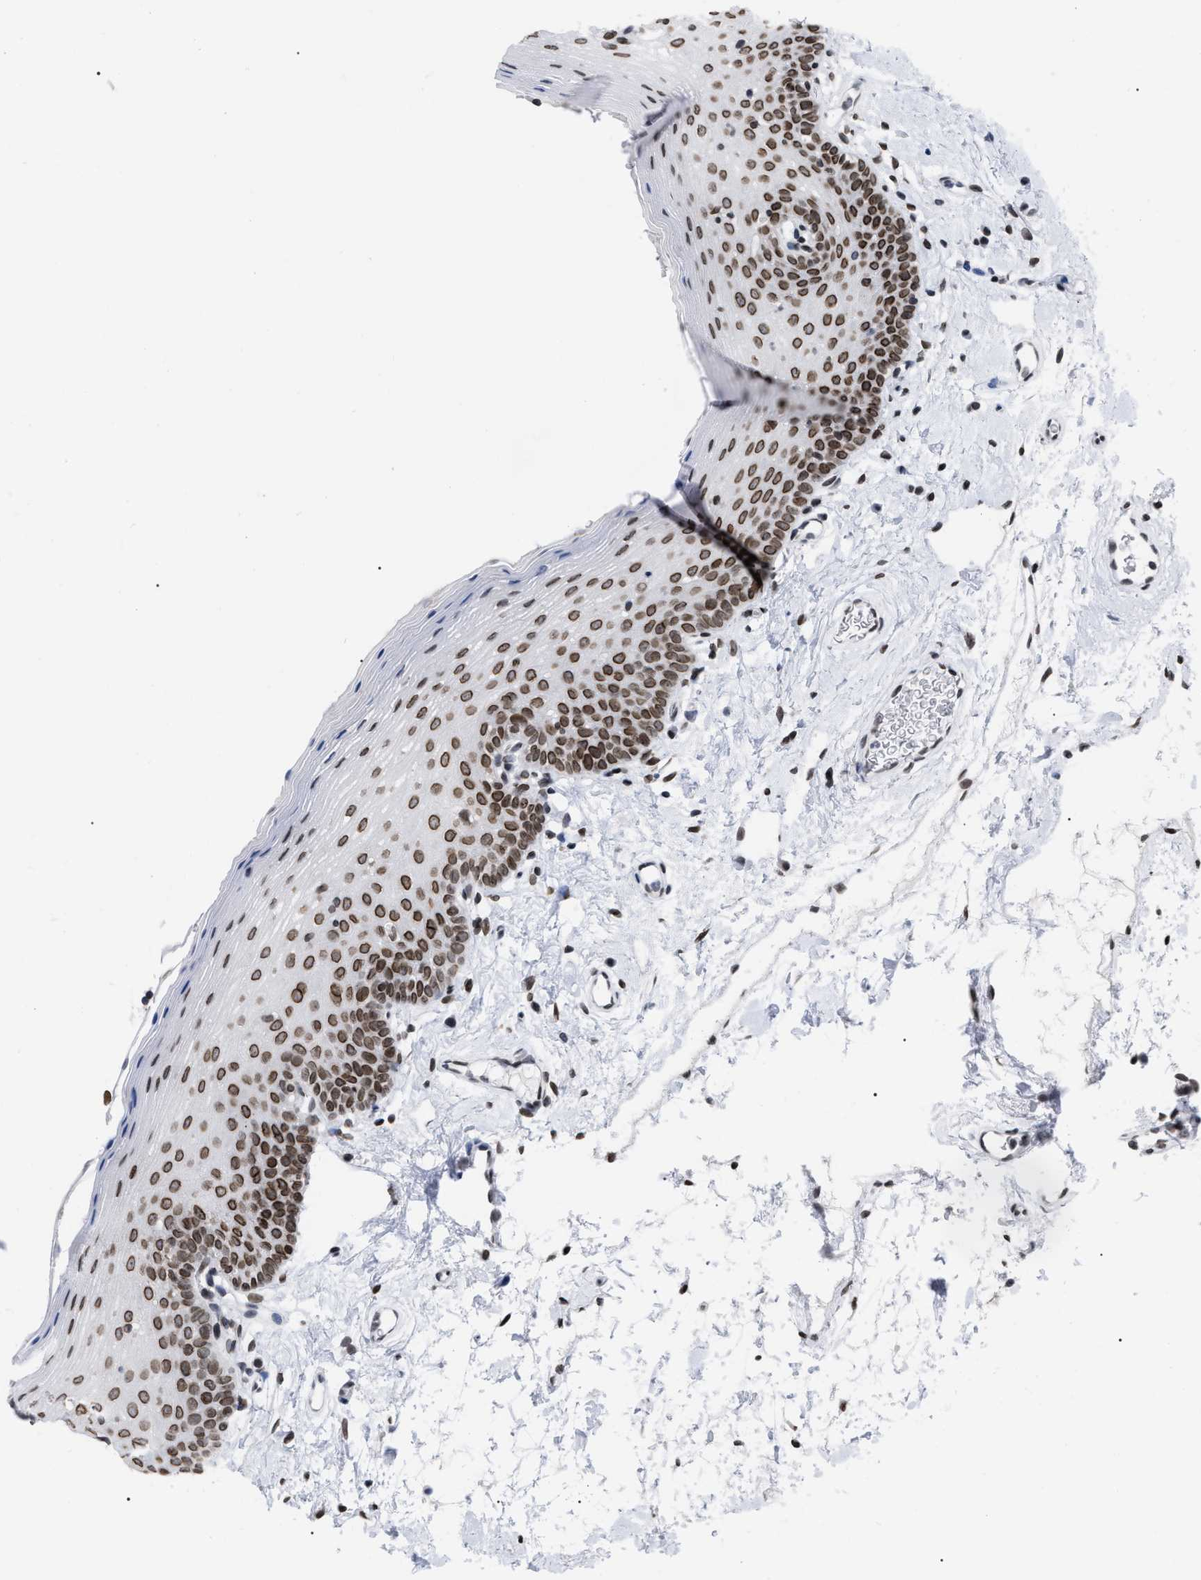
{"staining": {"intensity": "strong", "quantity": ">75%", "location": "cytoplasmic/membranous,nuclear"}, "tissue": "oral mucosa", "cell_type": "Squamous epithelial cells", "image_type": "normal", "snomed": [{"axis": "morphology", "description": "Normal tissue, NOS"}, {"axis": "topography", "description": "Oral tissue"}], "caption": "Human oral mucosa stained for a protein (brown) displays strong cytoplasmic/membranous,nuclear positive positivity in about >75% of squamous epithelial cells.", "gene": "TPR", "patient": {"sex": "male", "age": 66}}